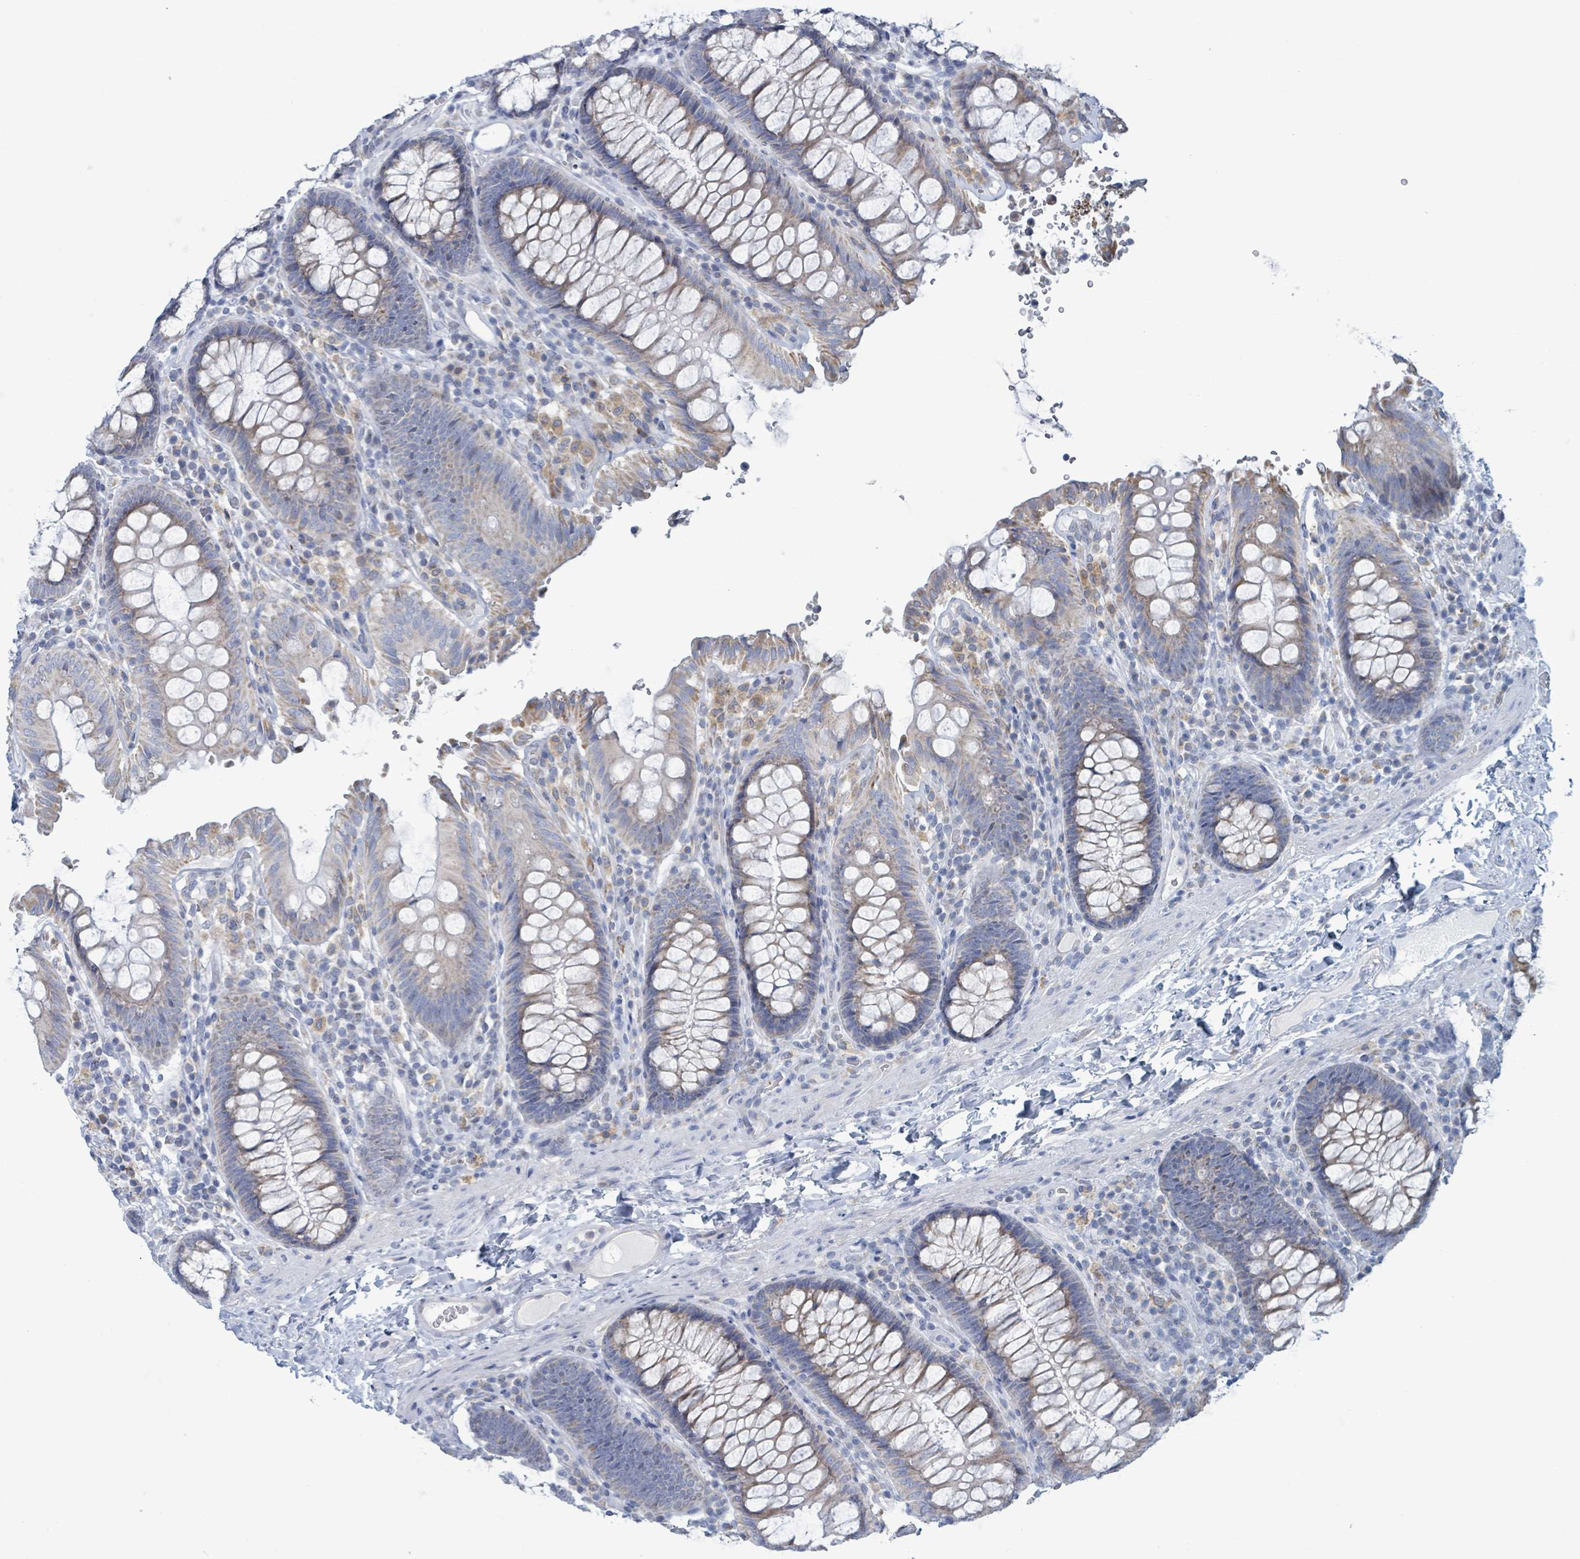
{"staining": {"intensity": "negative", "quantity": "none", "location": "none"}, "tissue": "colon", "cell_type": "Endothelial cells", "image_type": "normal", "snomed": [{"axis": "morphology", "description": "Normal tissue, NOS"}, {"axis": "topography", "description": "Colon"}], "caption": "DAB (3,3'-diaminobenzidine) immunohistochemical staining of benign colon displays no significant staining in endothelial cells.", "gene": "AKR1C4", "patient": {"sex": "male", "age": 84}}